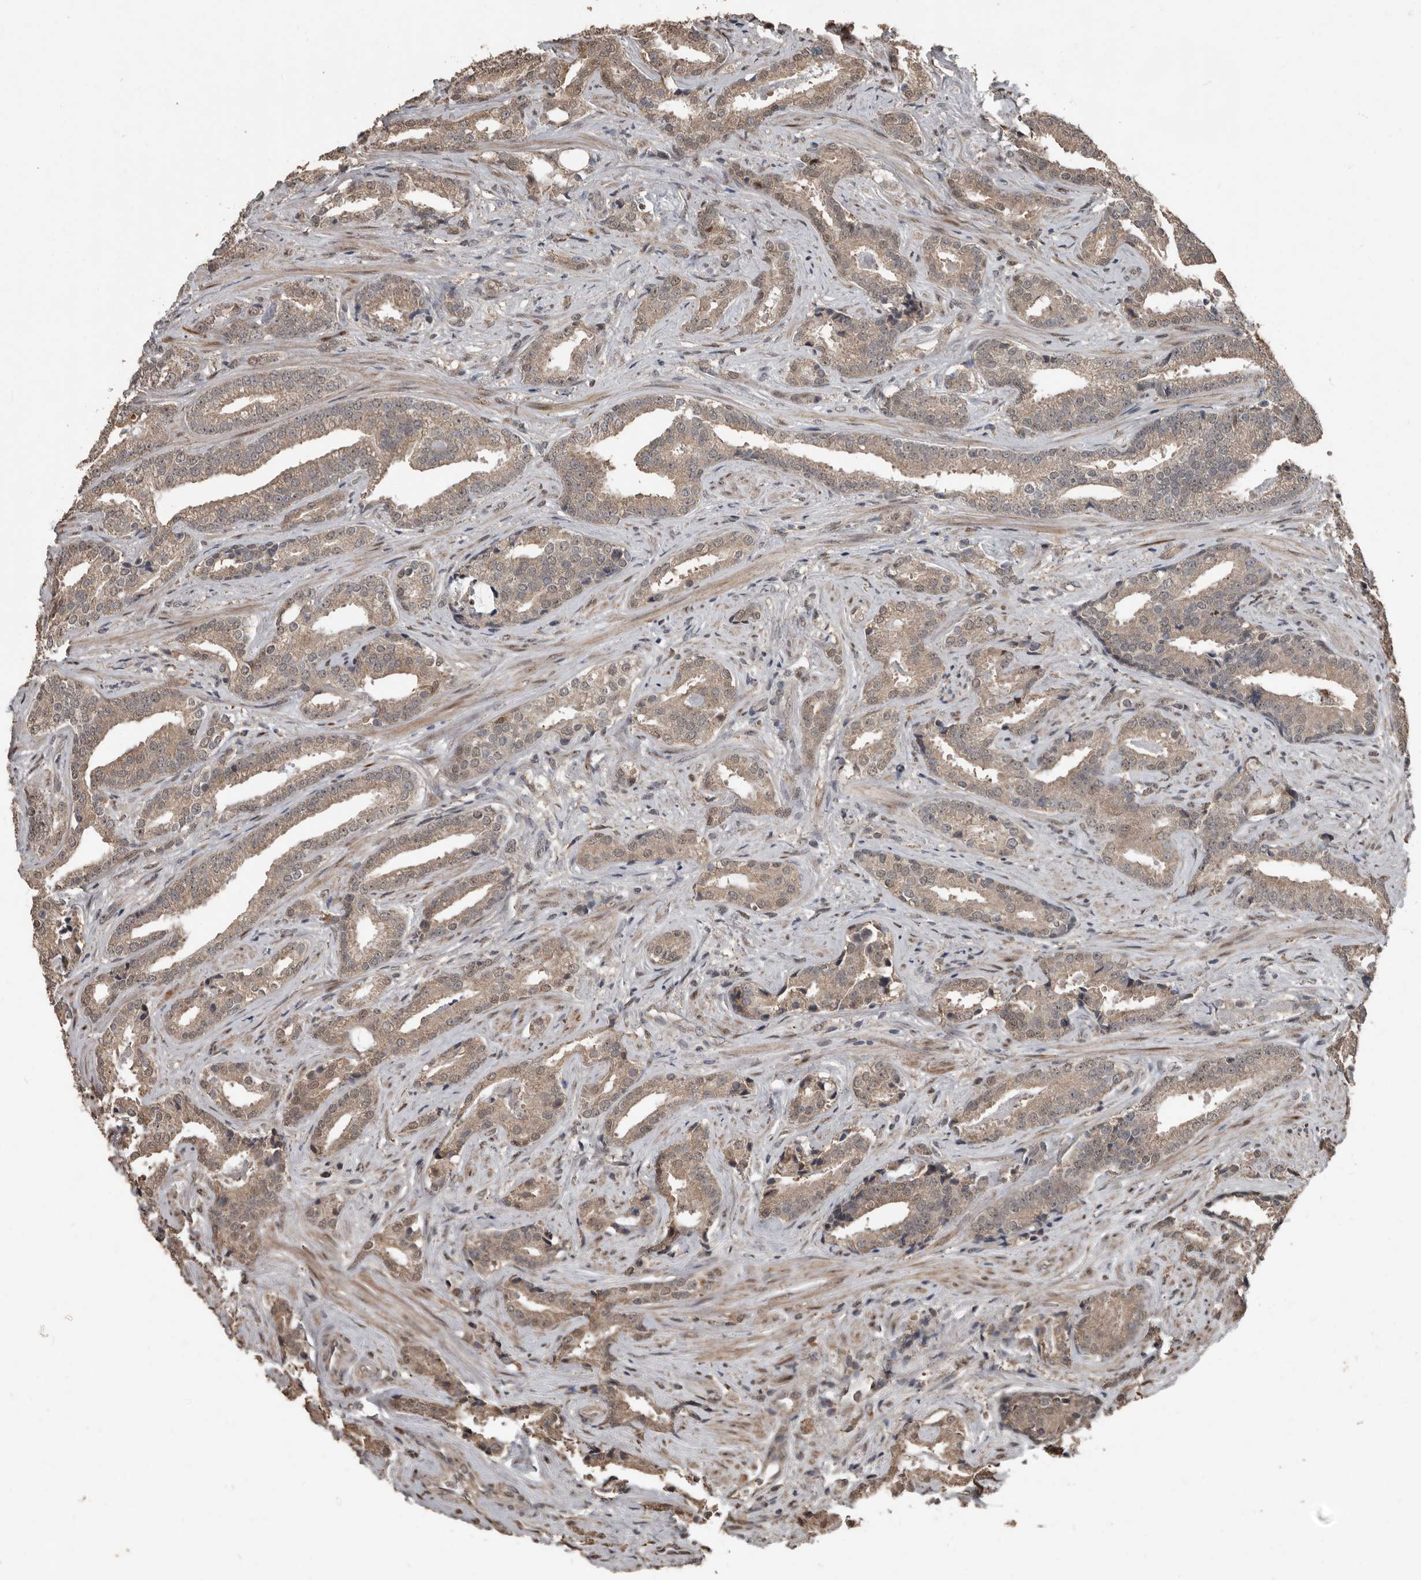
{"staining": {"intensity": "weak", "quantity": ">75%", "location": "cytoplasmic/membranous,nuclear"}, "tissue": "prostate cancer", "cell_type": "Tumor cells", "image_type": "cancer", "snomed": [{"axis": "morphology", "description": "Adenocarcinoma, Low grade"}, {"axis": "topography", "description": "Prostate"}], "caption": "Protein expression analysis of low-grade adenocarcinoma (prostate) displays weak cytoplasmic/membranous and nuclear positivity in approximately >75% of tumor cells. (DAB (3,3'-diaminobenzidine) IHC, brown staining for protein, blue staining for nuclei).", "gene": "FSBP", "patient": {"sex": "male", "age": 67}}